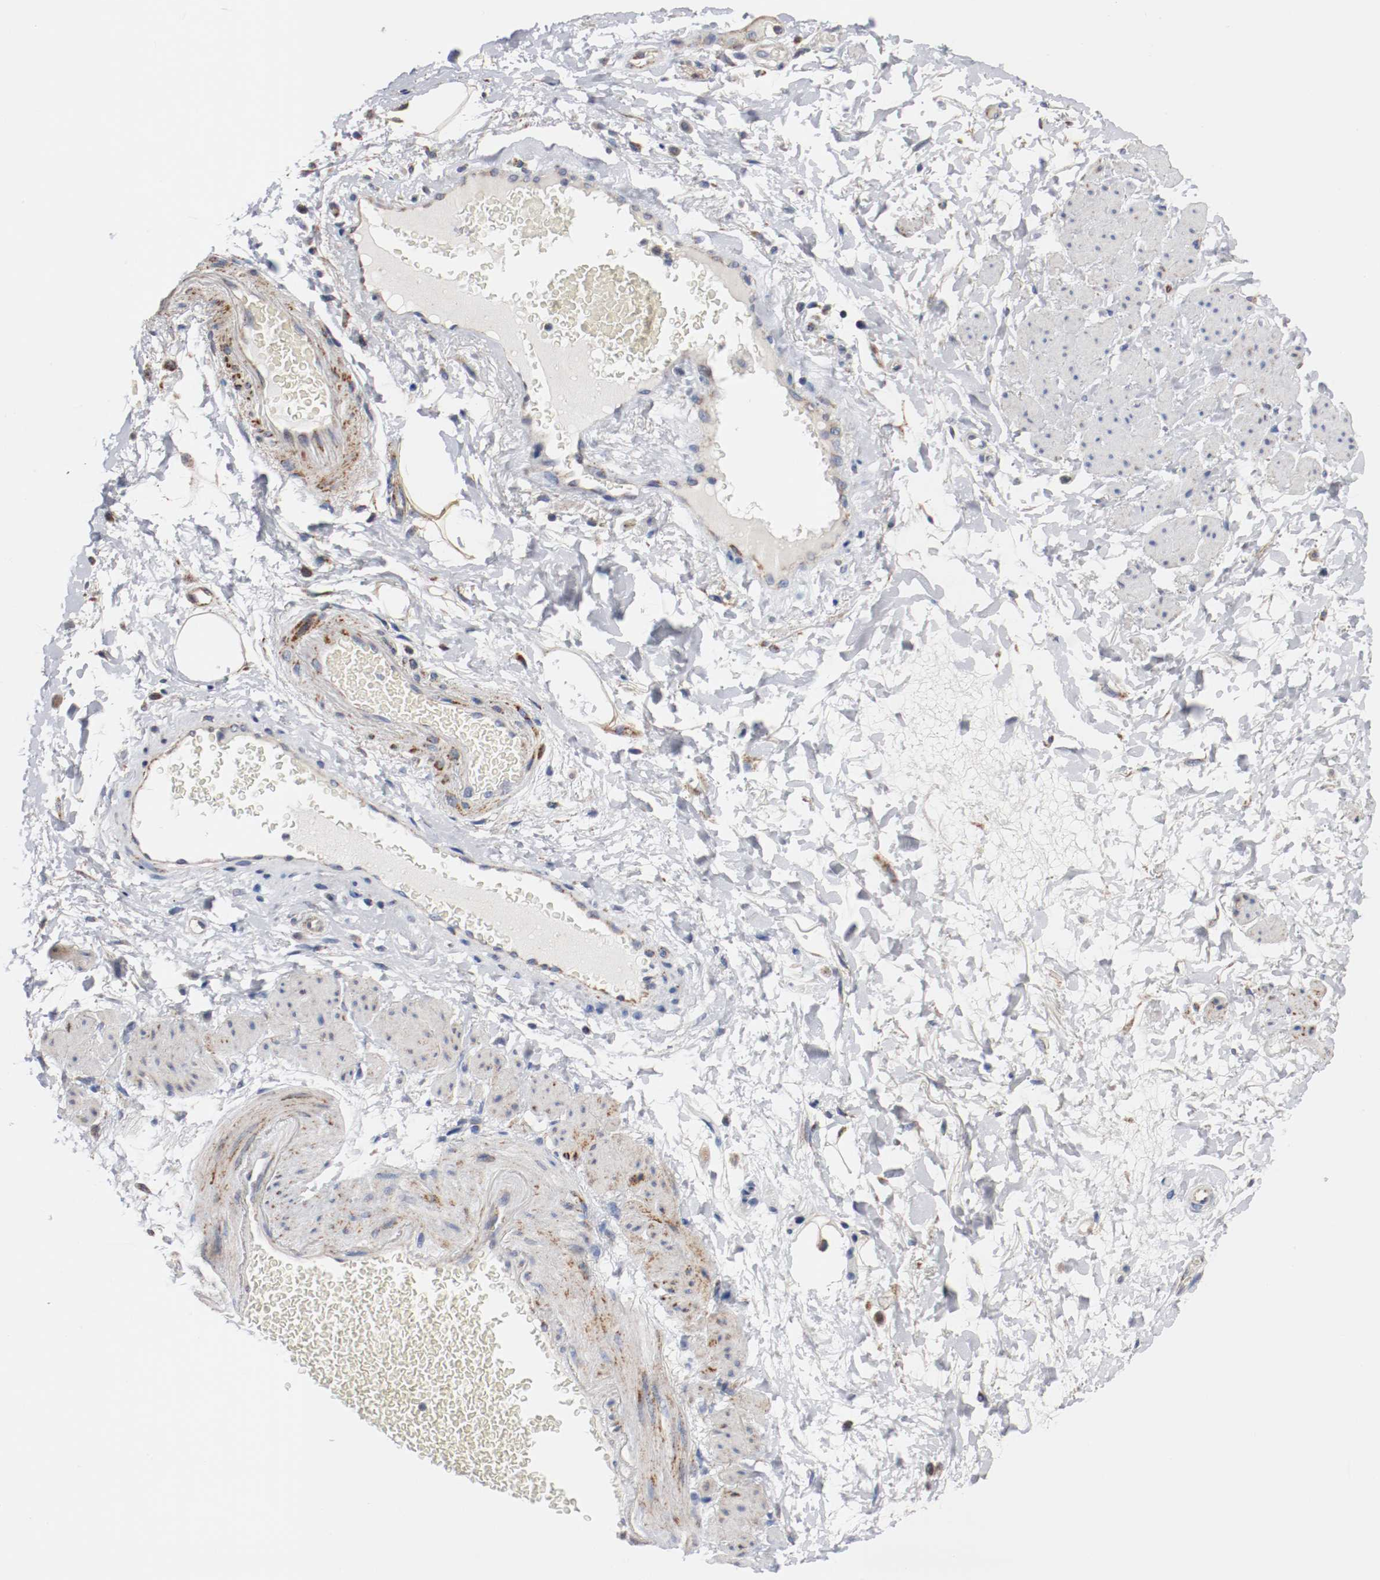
{"staining": {"intensity": "moderate", "quantity": "<25%", "location": "cytoplasmic/membranous"}, "tissue": "adipose tissue", "cell_type": "Adipocytes", "image_type": "normal", "snomed": [{"axis": "morphology", "description": "Normal tissue, NOS"}, {"axis": "topography", "description": "Soft tissue"}, {"axis": "topography", "description": "Peripheral nerve tissue"}], "caption": "Adipocytes reveal low levels of moderate cytoplasmic/membranous positivity in approximately <25% of cells in benign adipose tissue. Using DAB (3,3'-diaminobenzidine) (brown) and hematoxylin (blue) stains, captured at high magnification using brightfield microscopy.", "gene": "TUBD1", "patient": {"sex": "female", "age": 71}}